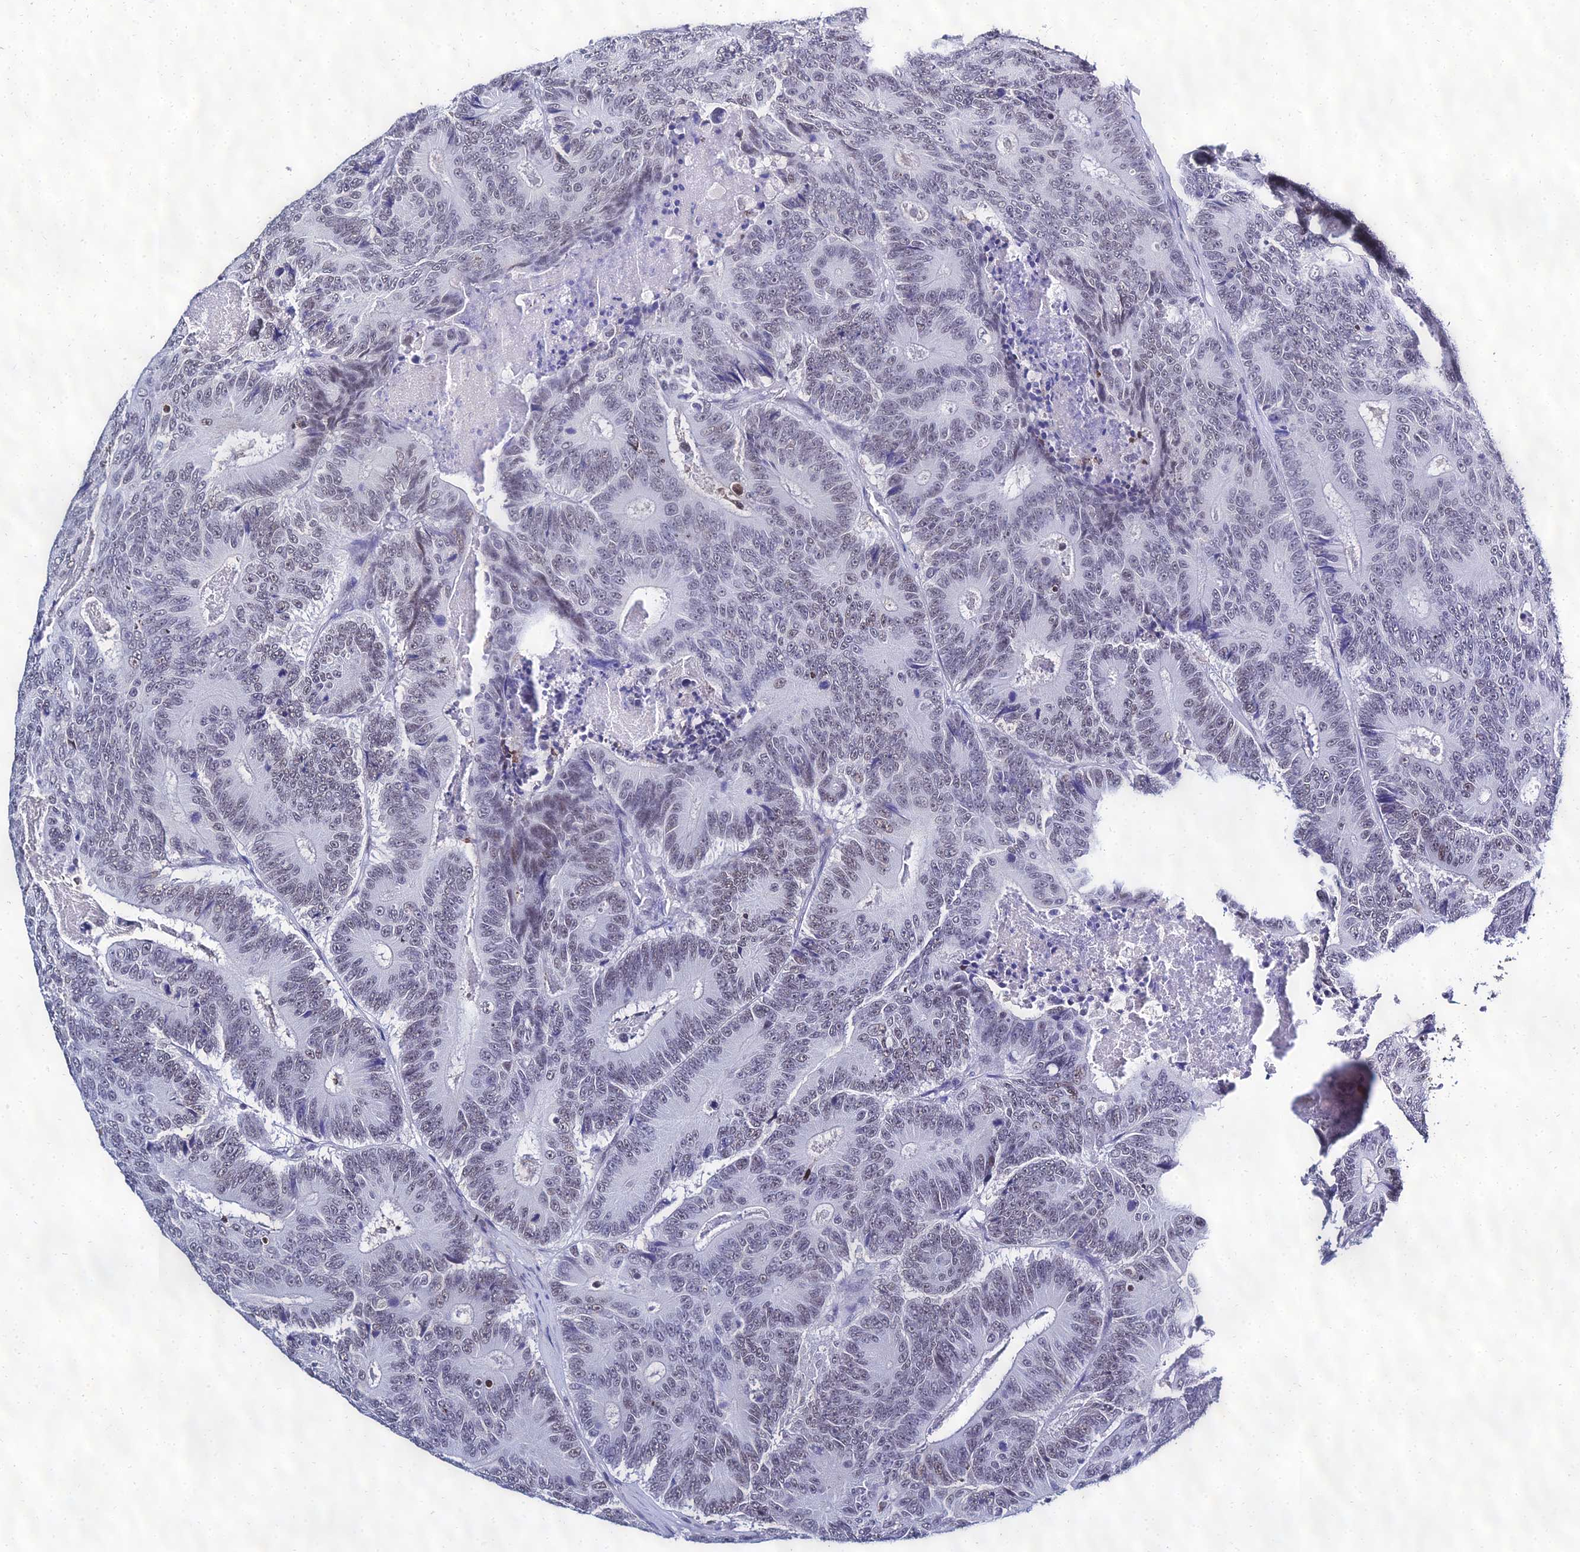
{"staining": {"intensity": "weak", "quantity": "<25%", "location": "nuclear"}, "tissue": "colorectal cancer", "cell_type": "Tumor cells", "image_type": "cancer", "snomed": [{"axis": "morphology", "description": "Adenocarcinoma, NOS"}, {"axis": "topography", "description": "Colon"}], "caption": "The immunohistochemistry photomicrograph has no significant staining in tumor cells of colorectal adenocarcinoma tissue.", "gene": "PPP4R2", "patient": {"sex": "male", "age": 83}}